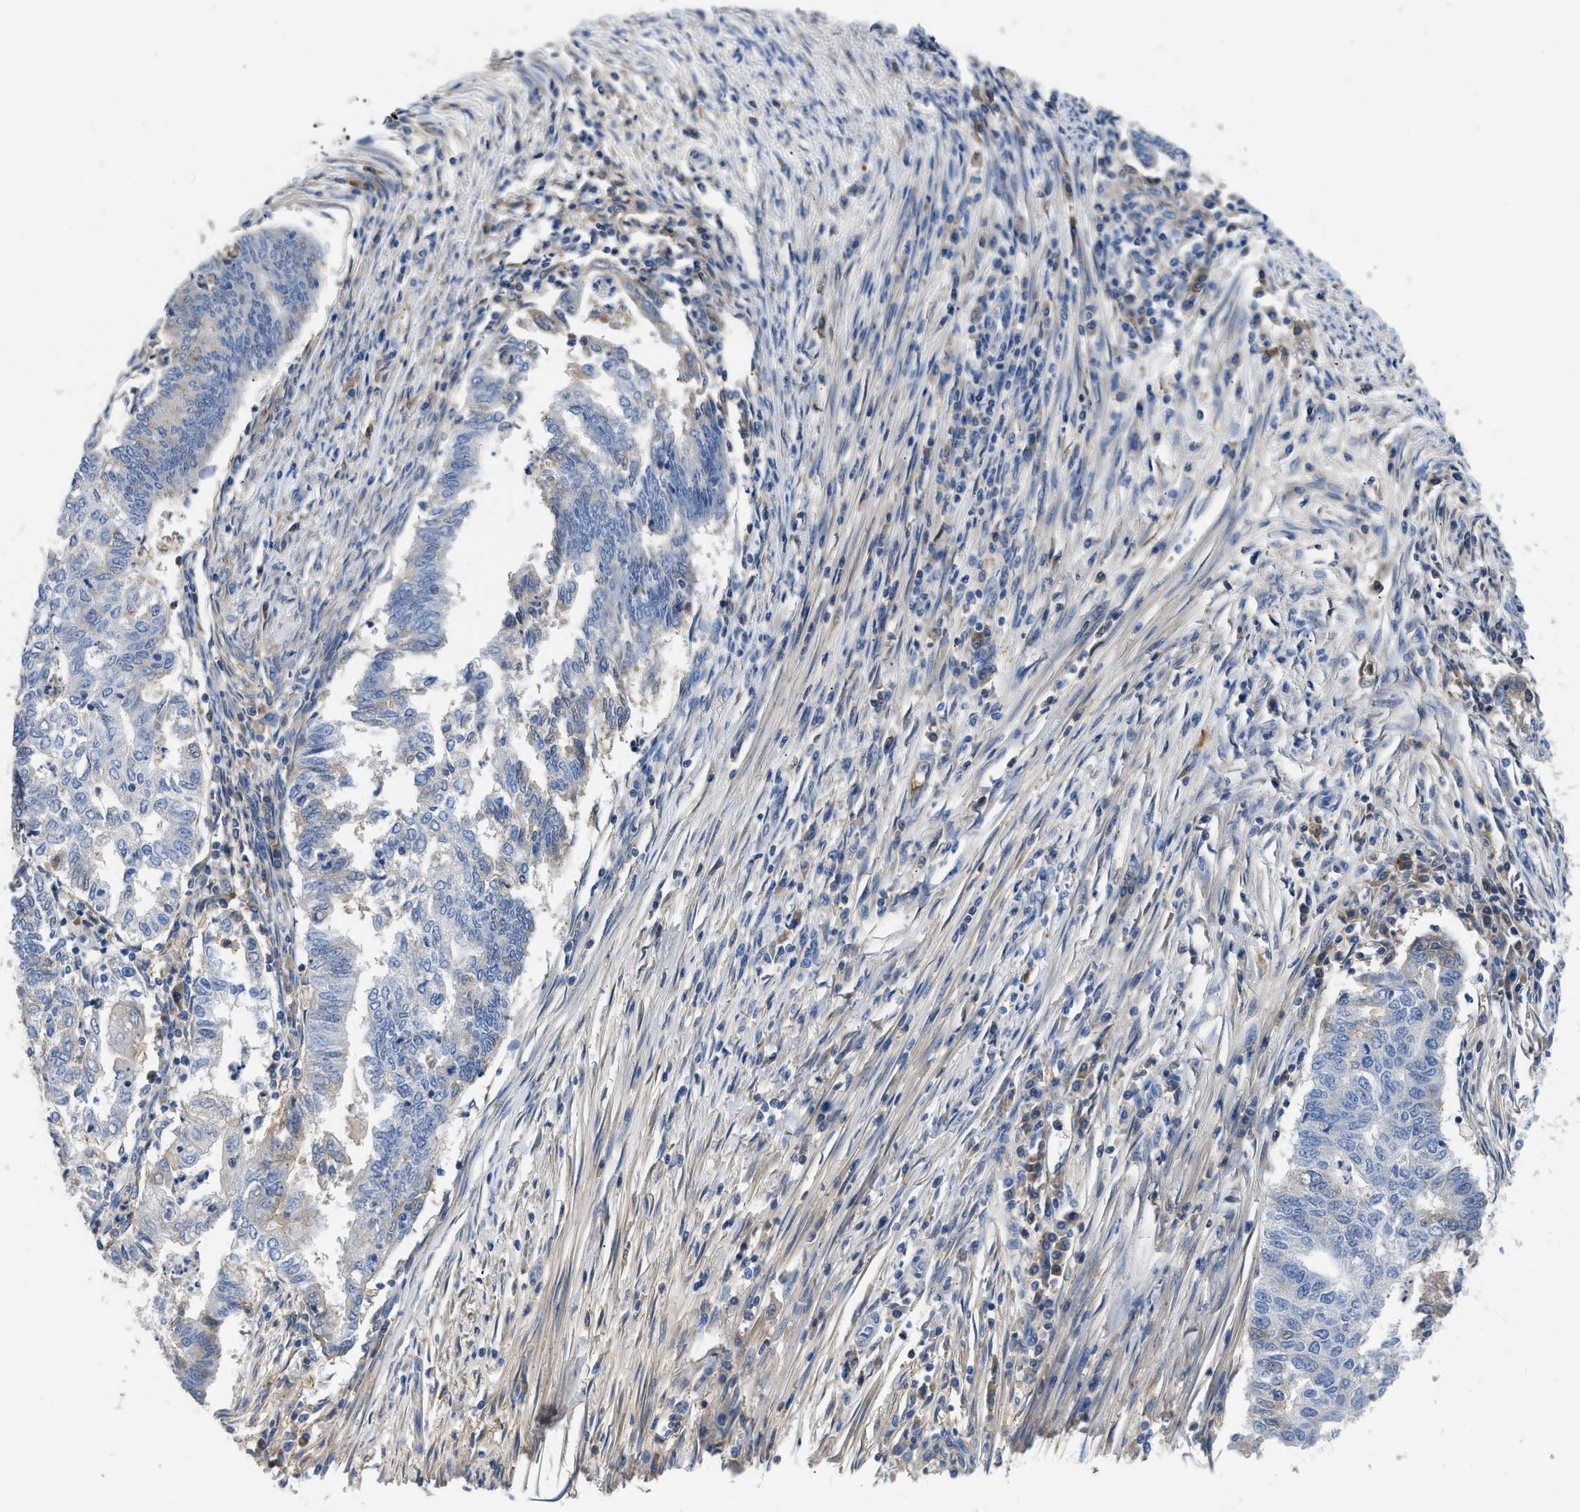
{"staining": {"intensity": "negative", "quantity": "none", "location": "none"}, "tissue": "endometrial cancer", "cell_type": "Tumor cells", "image_type": "cancer", "snomed": [{"axis": "morphology", "description": "Polyp, NOS"}, {"axis": "morphology", "description": "Adenocarcinoma, NOS"}, {"axis": "morphology", "description": "Adenoma, NOS"}, {"axis": "topography", "description": "Endometrium"}], "caption": "IHC micrograph of human endometrial cancer (adenocarcinoma) stained for a protein (brown), which shows no positivity in tumor cells.", "gene": "C1S", "patient": {"sex": "female", "age": 79}}